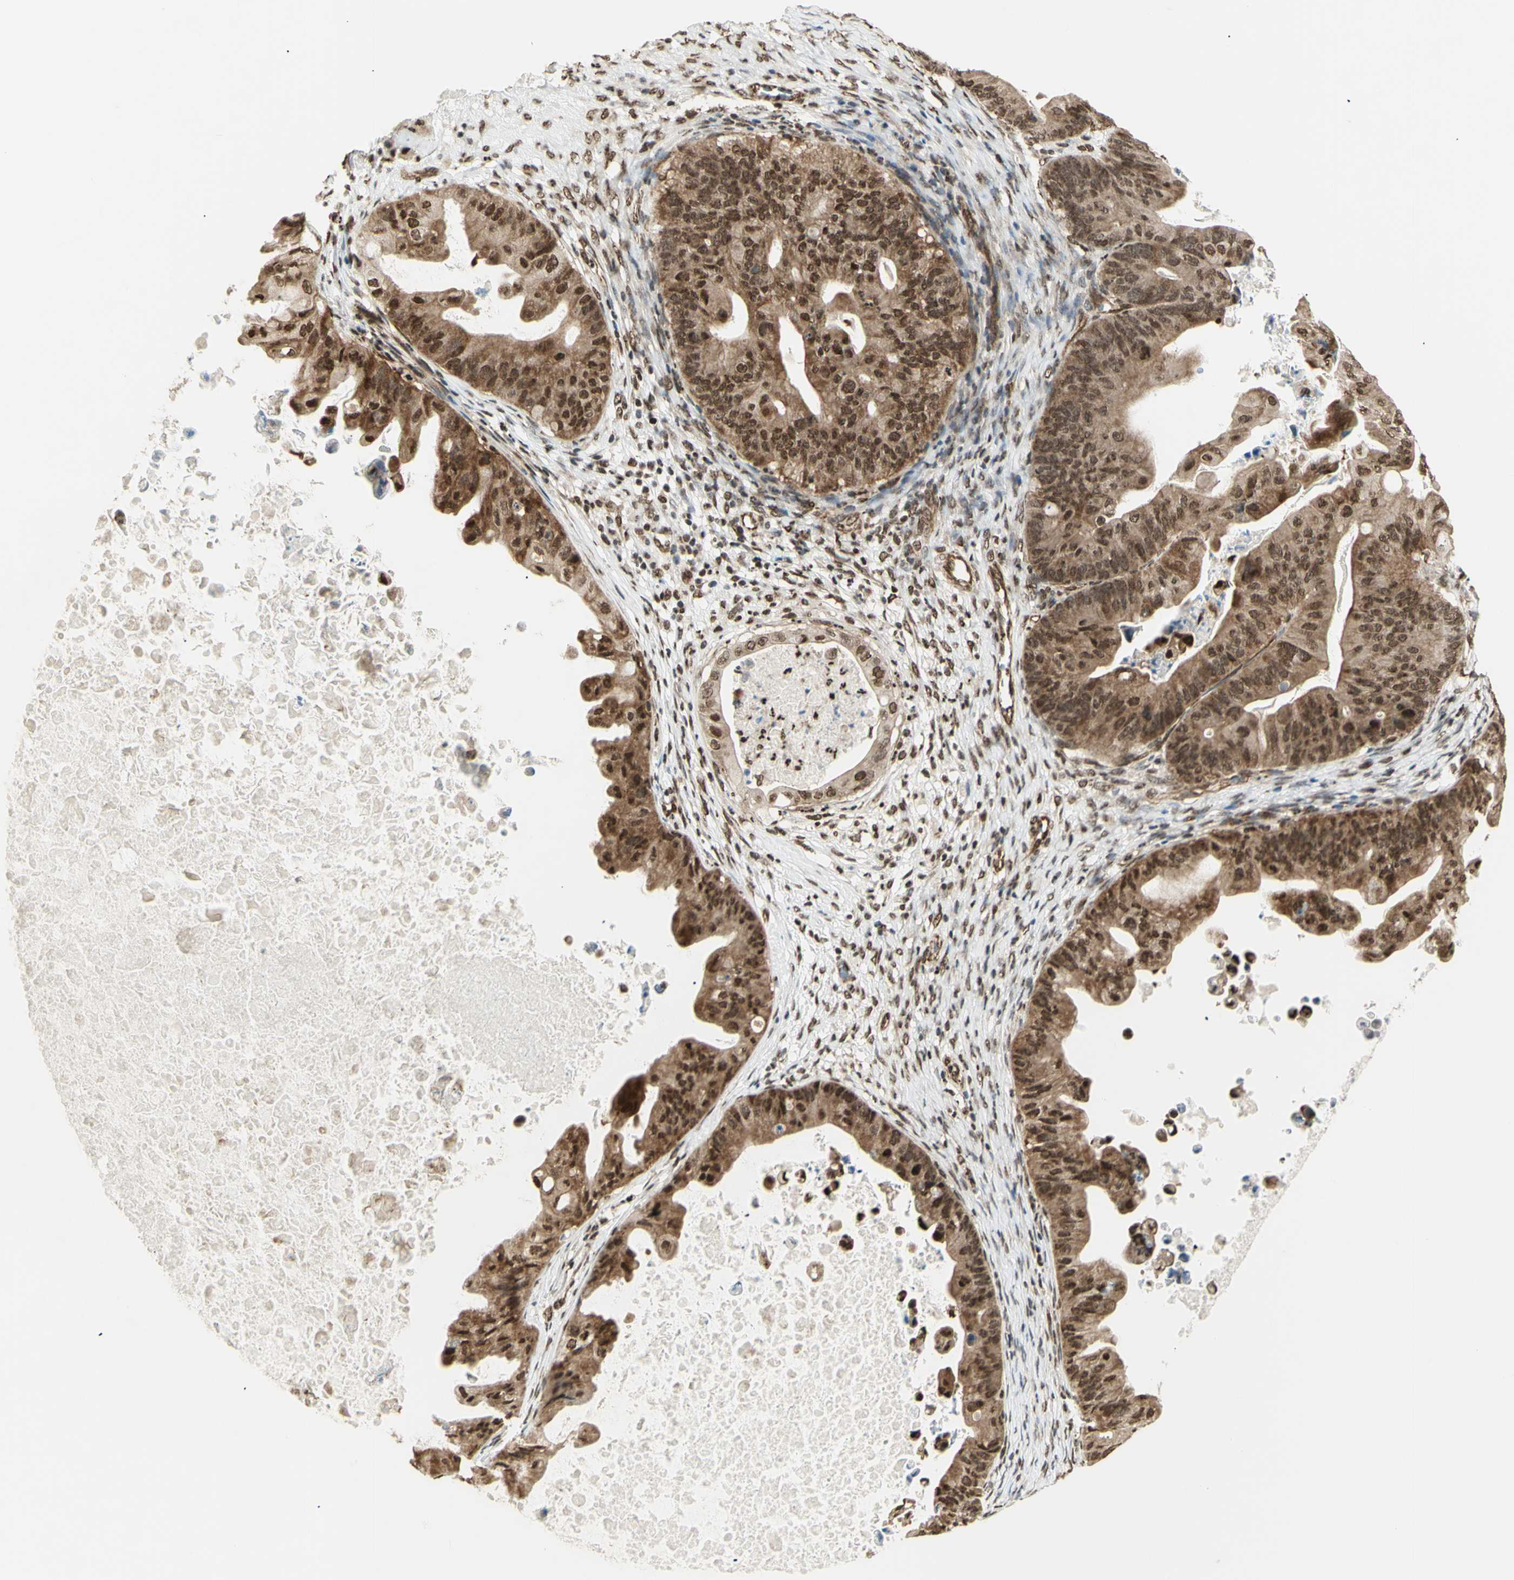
{"staining": {"intensity": "moderate", "quantity": ">75%", "location": "cytoplasmic/membranous,nuclear"}, "tissue": "ovarian cancer", "cell_type": "Tumor cells", "image_type": "cancer", "snomed": [{"axis": "morphology", "description": "Cystadenocarcinoma, mucinous, NOS"}, {"axis": "topography", "description": "Ovary"}], "caption": "Tumor cells reveal medium levels of moderate cytoplasmic/membranous and nuclear expression in about >75% of cells in human ovarian cancer (mucinous cystadenocarcinoma).", "gene": "ZMYM6", "patient": {"sex": "female", "age": 37}}